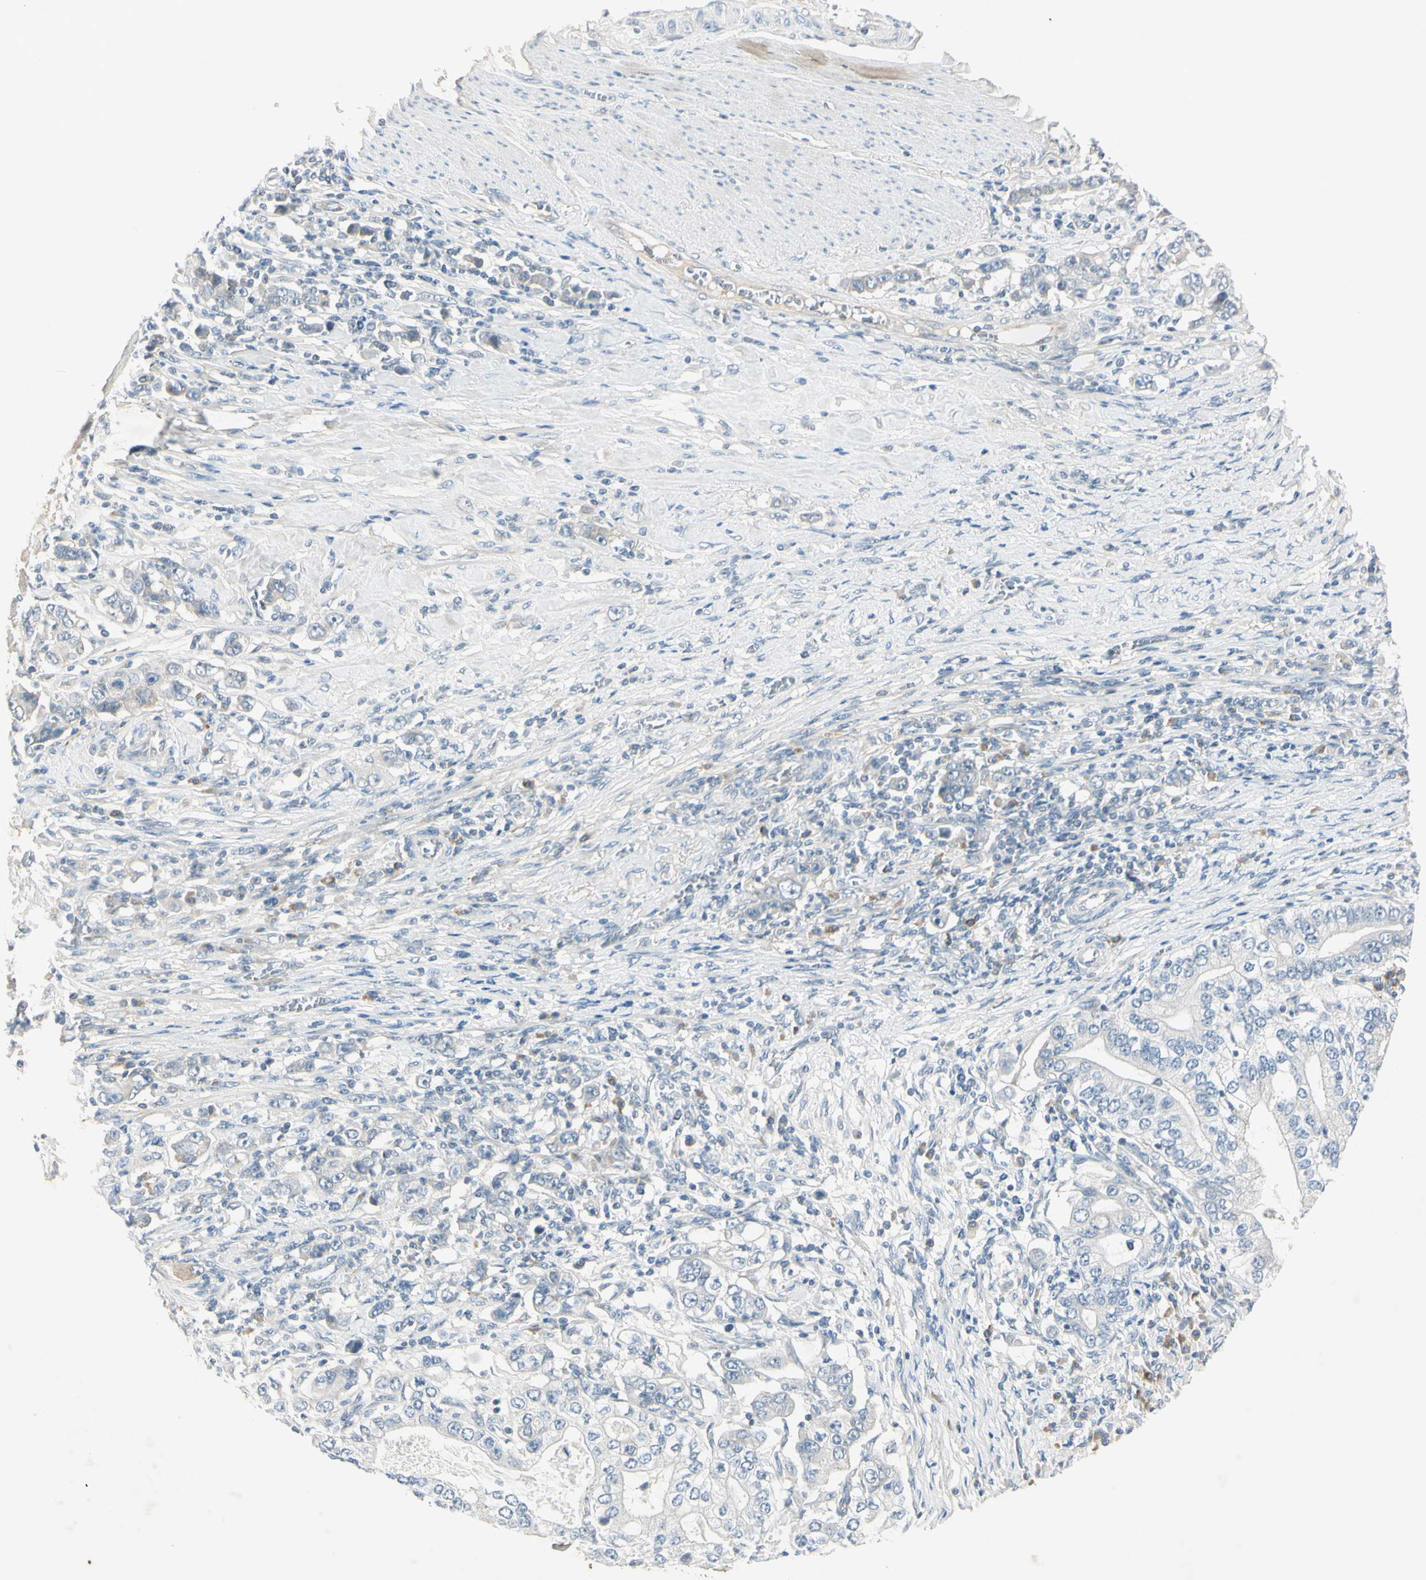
{"staining": {"intensity": "negative", "quantity": "none", "location": "none"}, "tissue": "stomach cancer", "cell_type": "Tumor cells", "image_type": "cancer", "snomed": [{"axis": "morphology", "description": "Adenocarcinoma, NOS"}, {"axis": "topography", "description": "Stomach, lower"}], "caption": "Tumor cells are negative for protein expression in human adenocarcinoma (stomach).", "gene": "AATK", "patient": {"sex": "female", "age": 72}}